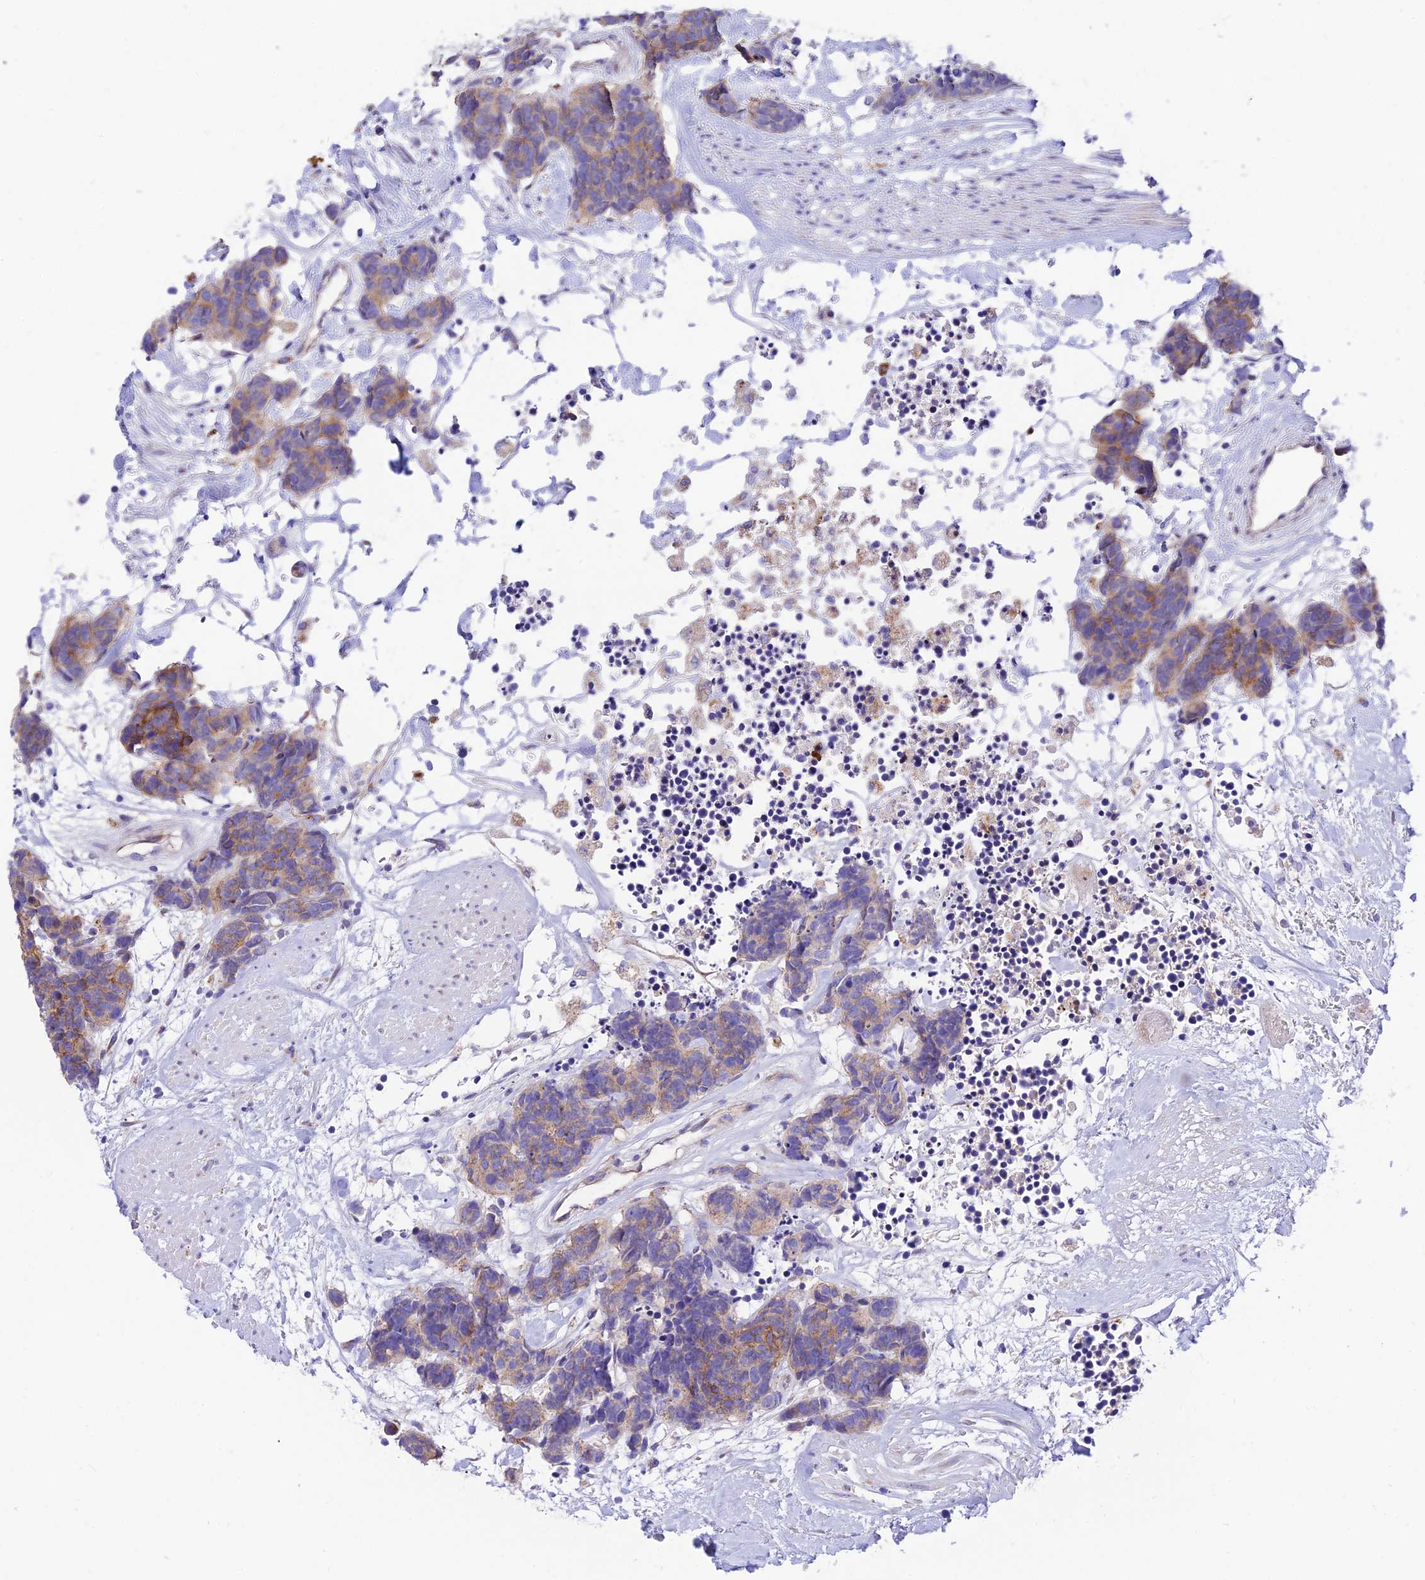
{"staining": {"intensity": "moderate", "quantity": ">75%", "location": "cytoplasmic/membranous"}, "tissue": "carcinoid", "cell_type": "Tumor cells", "image_type": "cancer", "snomed": [{"axis": "morphology", "description": "Carcinoma, NOS"}, {"axis": "morphology", "description": "Carcinoid, malignant, NOS"}, {"axis": "topography", "description": "Urinary bladder"}], "caption": "Protein expression analysis of human carcinoid reveals moderate cytoplasmic/membranous expression in about >75% of tumor cells.", "gene": "CCDC157", "patient": {"sex": "male", "age": 57}}